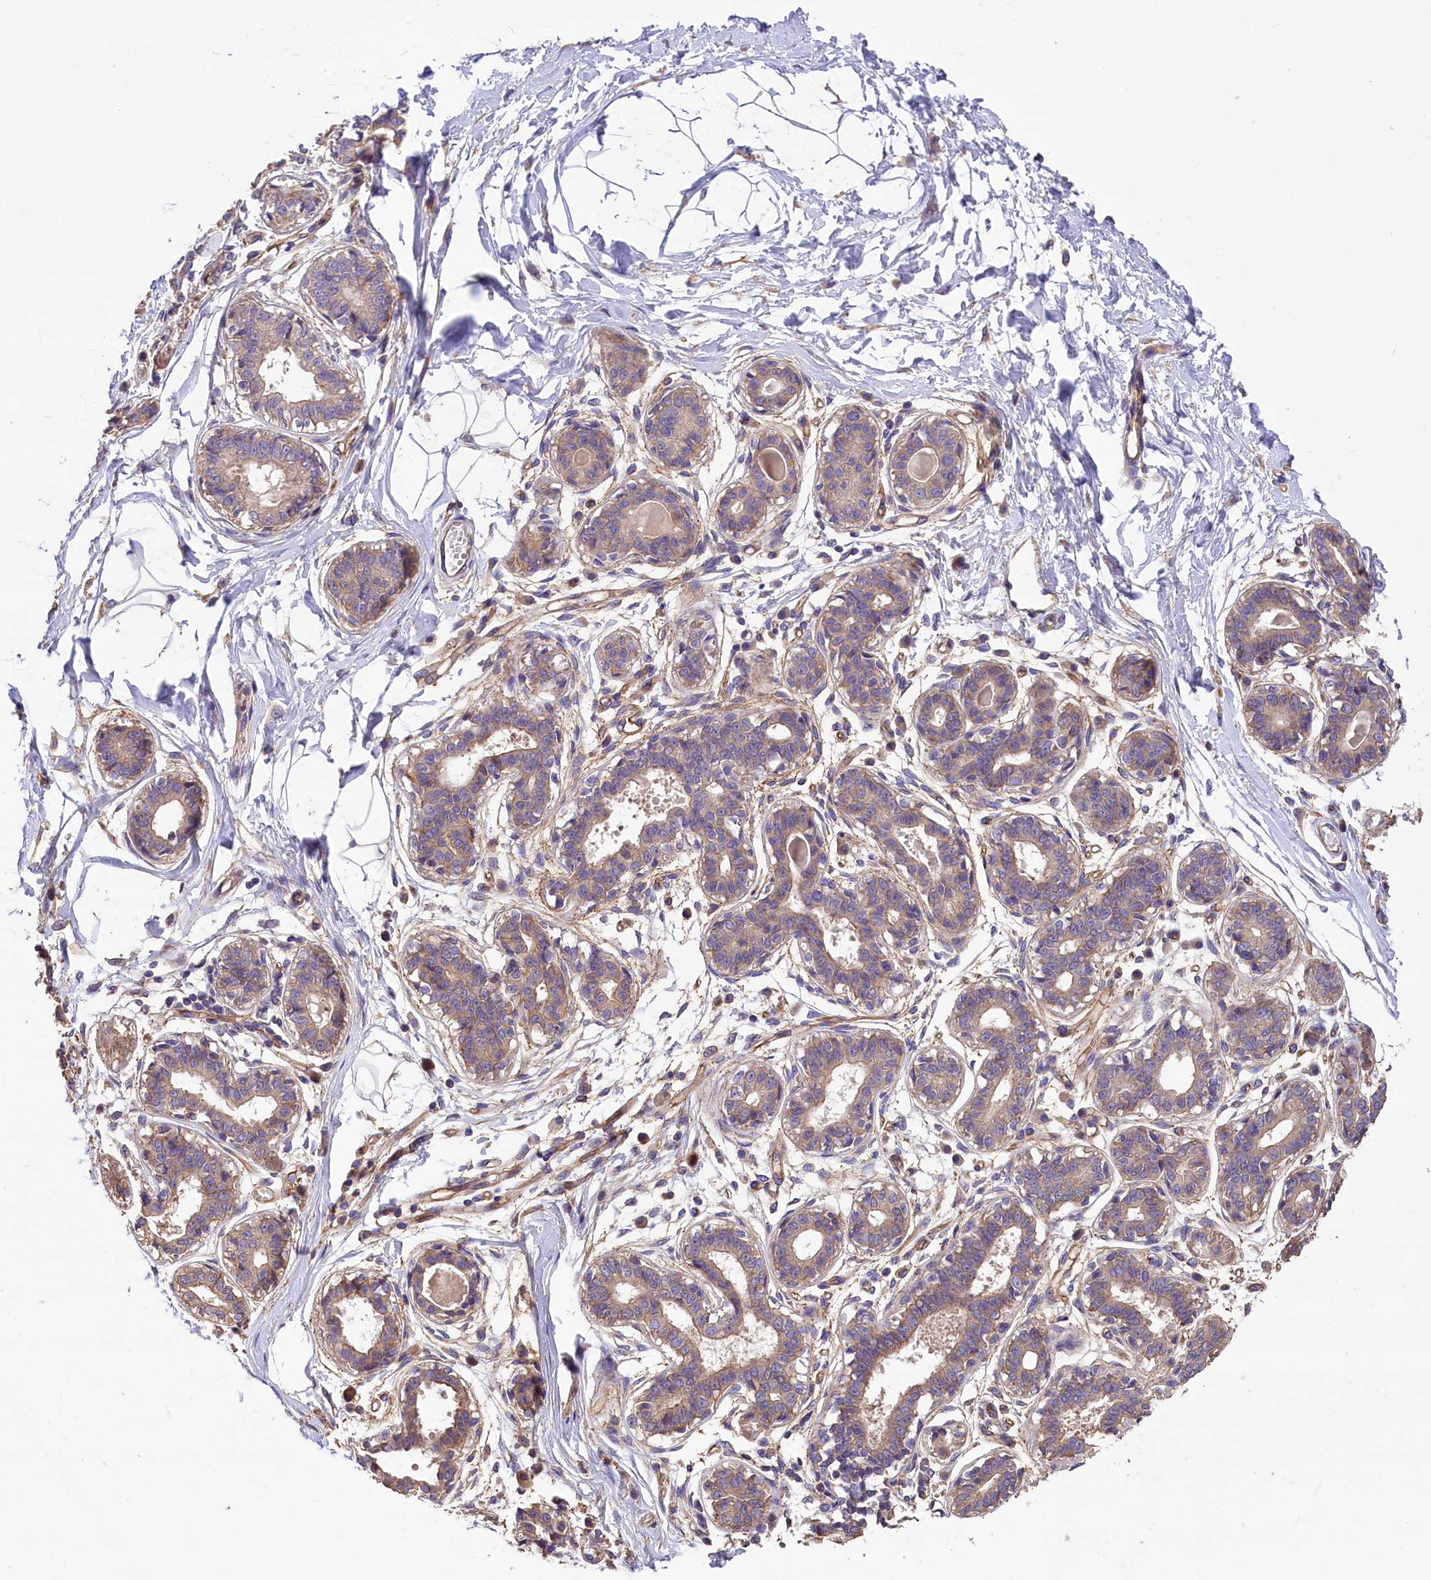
{"staining": {"intensity": "negative", "quantity": "none", "location": "none"}, "tissue": "breast", "cell_type": "Adipocytes", "image_type": "normal", "snomed": [{"axis": "morphology", "description": "Normal tissue, NOS"}, {"axis": "topography", "description": "Breast"}], "caption": "Adipocytes show no significant expression in normal breast. (Brightfield microscopy of DAB (3,3'-diaminobenzidine) IHC at high magnification).", "gene": "ERMARD", "patient": {"sex": "female", "age": 45}}